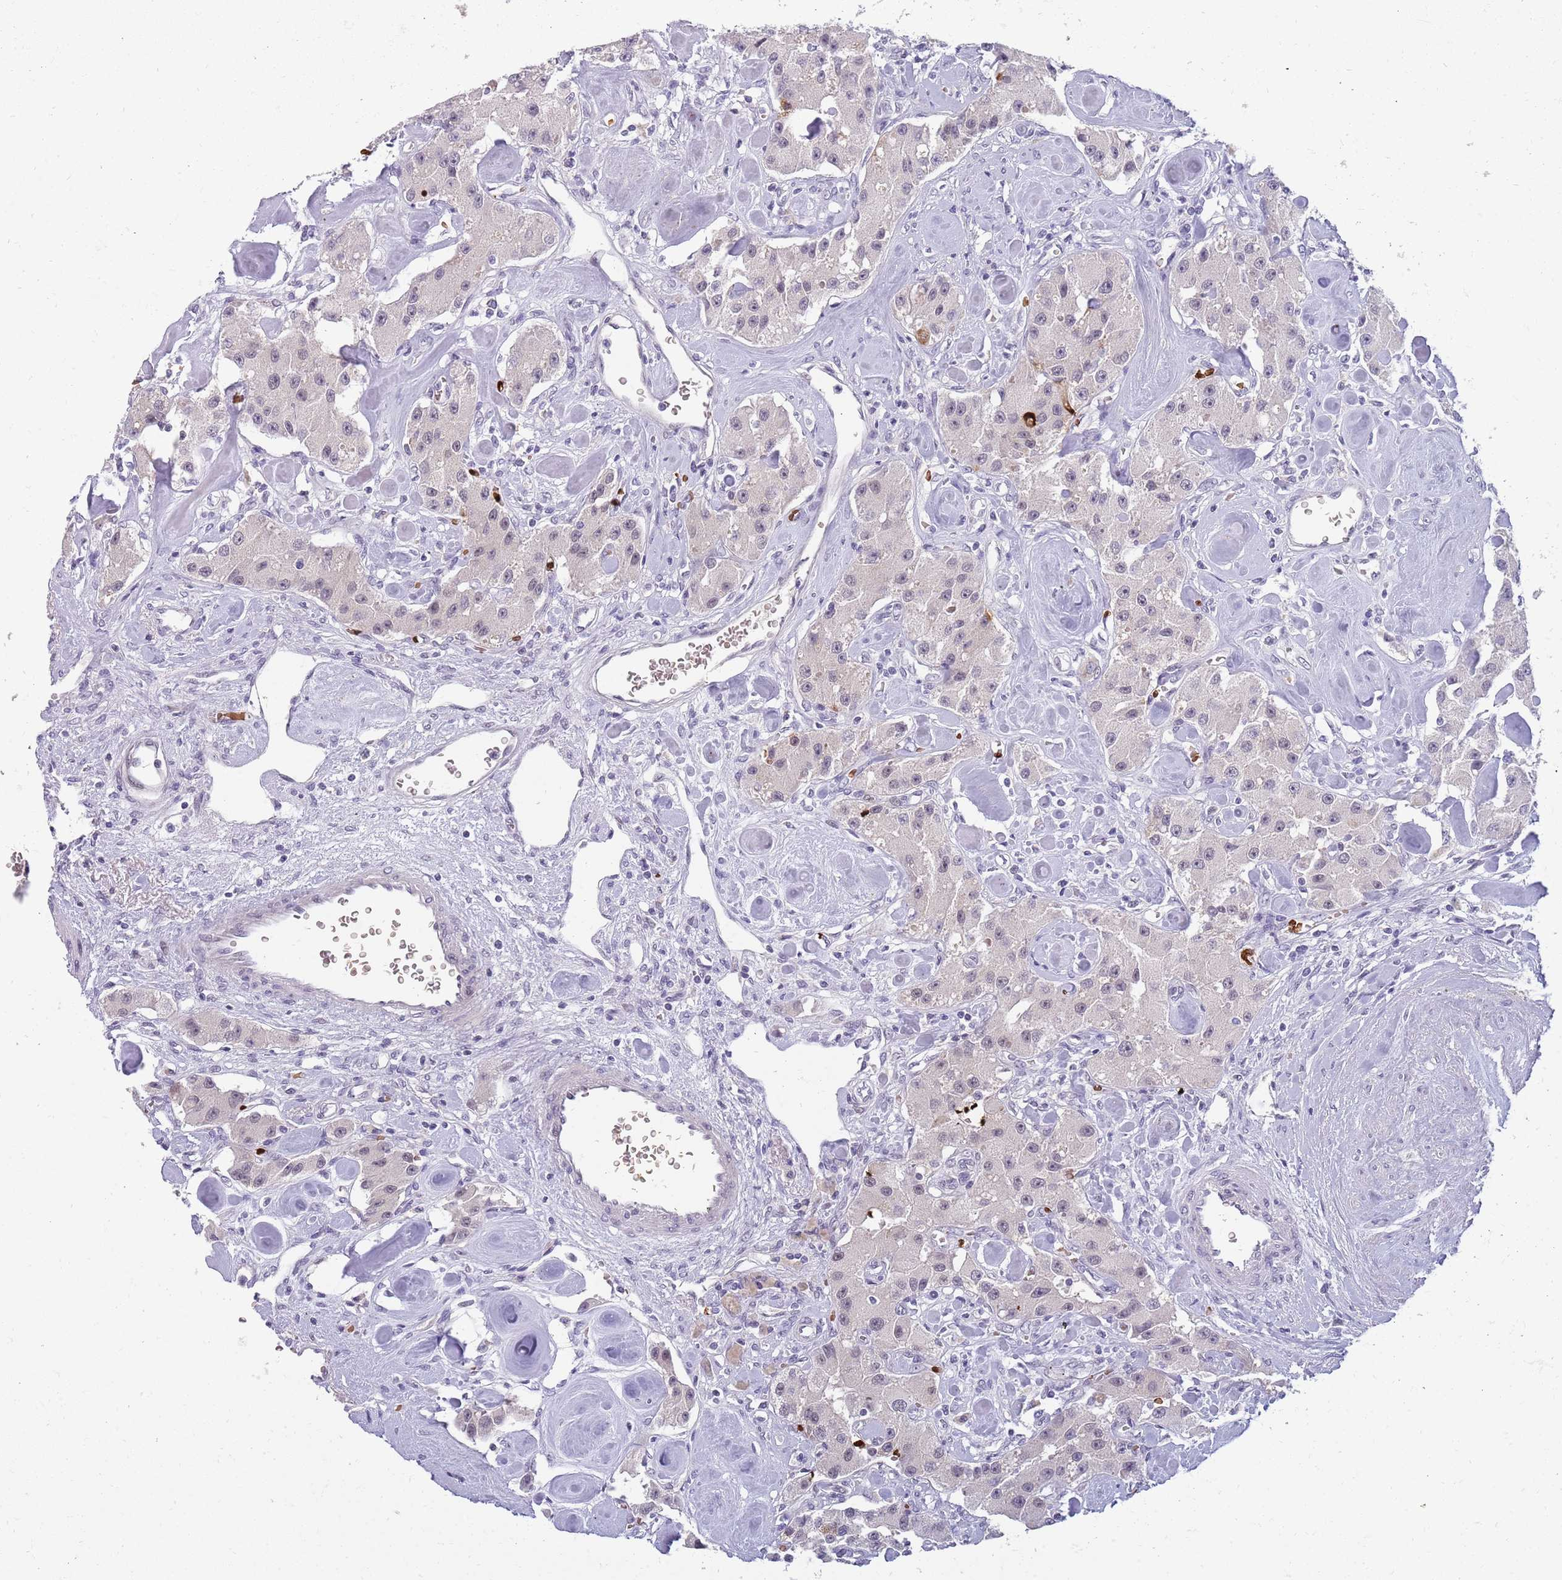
{"staining": {"intensity": "weak", "quantity": "<25%", "location": "nuclear"}, "tissue": "carcinoid", "cell_type": "Tumor cells", "image_type": "cancer", "snomed": [{"axis": "morphology", "description": "Carcinoid, malignant, NOS"}, {"axis": "topography", "description": "Pancreas"}], "caption": "DAB immunohistochemical staining of carcinoid exhibits no significant positivity in tumor cells.", "gene": "LYPD6B", "patient": {"sex": "male", "age": 41}}